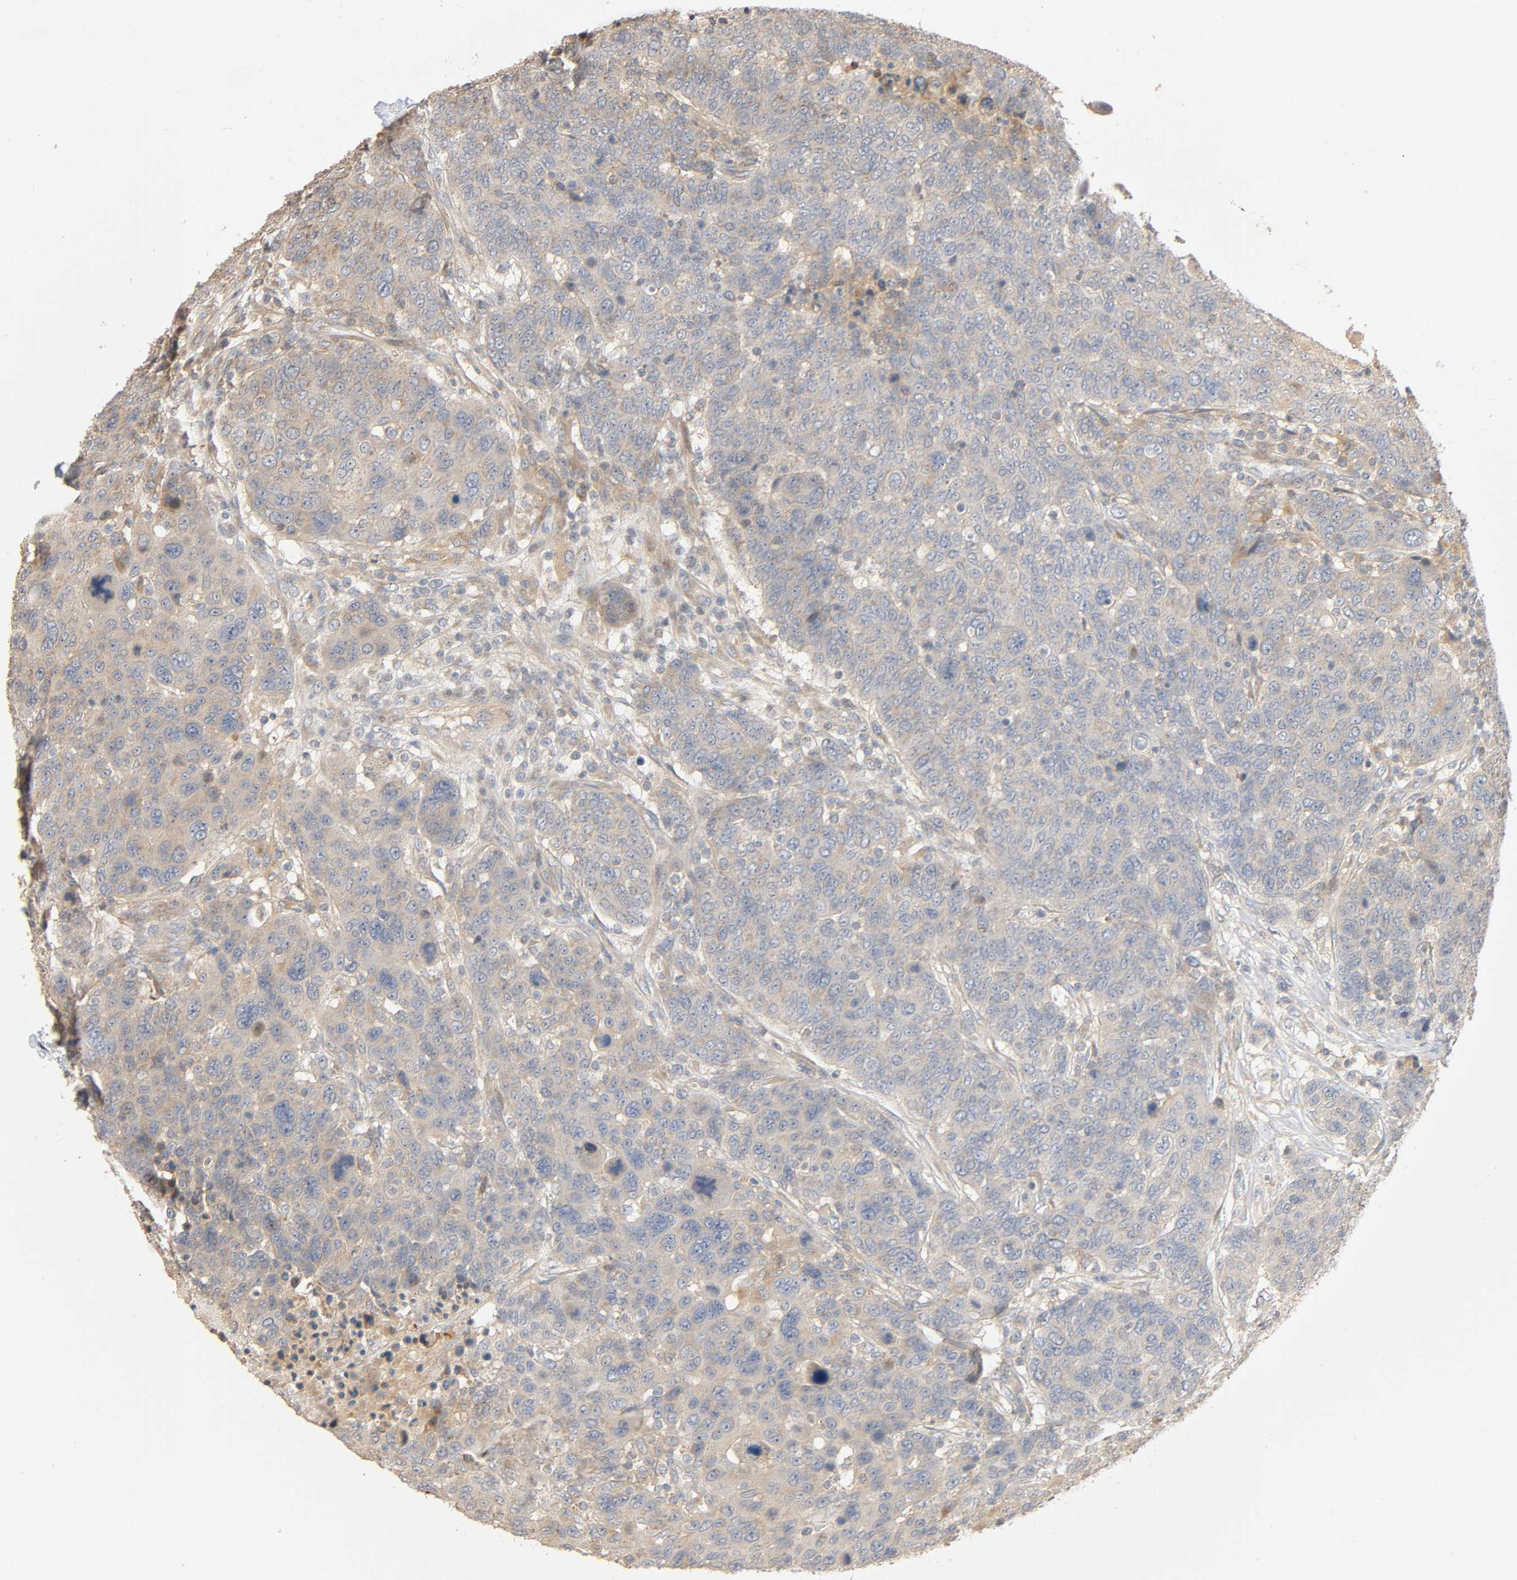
{"staining": {"intensity": "negative", "quantity": "none", "location": "none"}, "tissue": "breast cancer", "cell_type": "Tumor cells", "image_type": "cancer", "snomed": [{"axis": "morphology", "description": "Duct carcinoma"}, {"axis": "topography", "description": "Breast"}], "caption": "Immunohistochemistry (IHC) of human intraductal carcinoma (breast) shows no positivity in tumor cells. (Brightfield microscopy of DAB IHC at high magnification).", "gene": "SGSM1", "patient": {"sex": "female", "age": 37}}